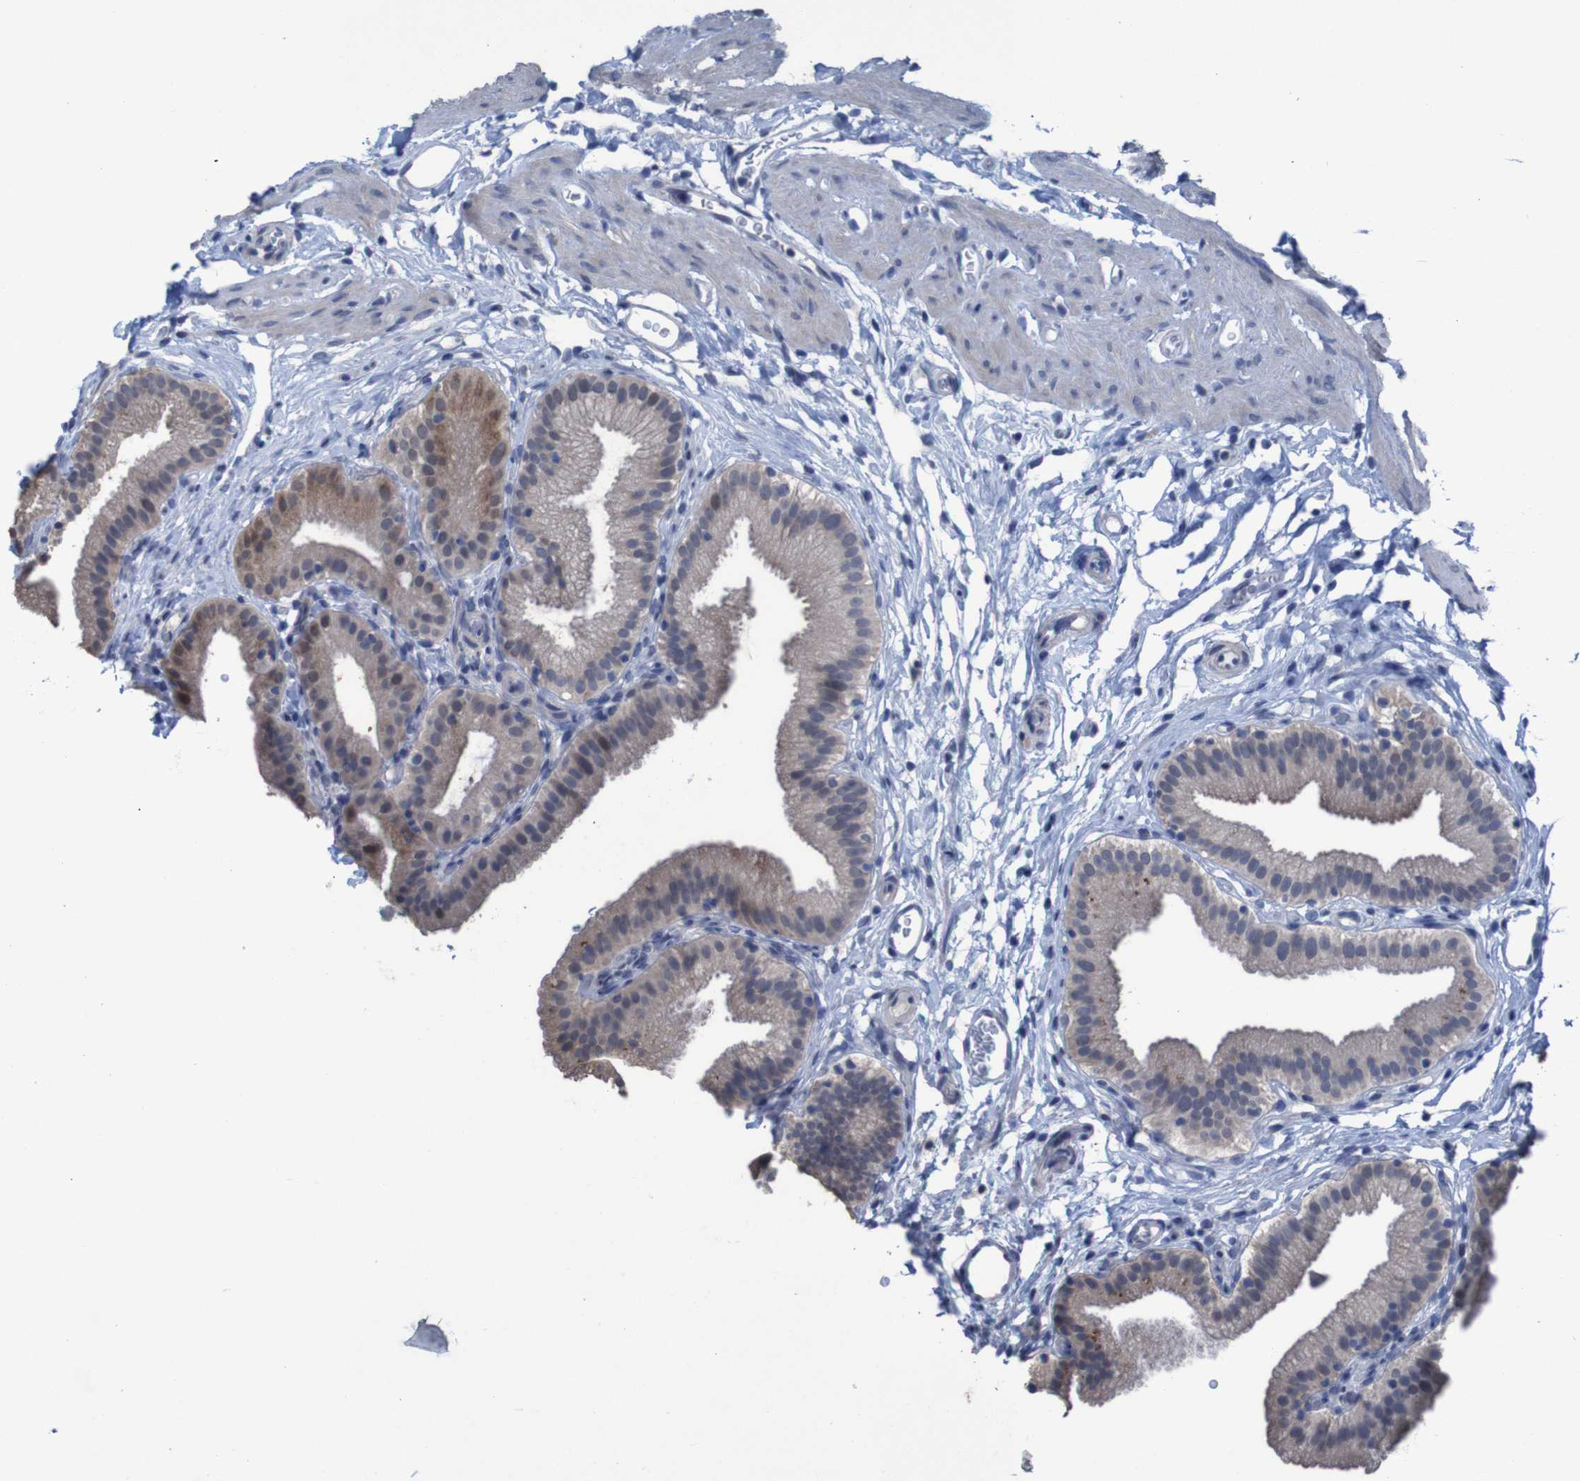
{"staining": {"intensity": "moderate", "quantity": "<25%", "location": "cytoplasmic/membranous"}, "tissue": "gallbladder", "cell_type": "Glandular cells", "image_type": "normal", "snomed": [{"axis": "morphology", "description": "Normal tissue, NOS"}, {"axis": "topography", "description": "Gallbladder"}], "caption": "This image exhibits unremarkable gallbladder stained with IHC to label a protein in brown. The cytoplasmic/membranous of glandular cells show moderate positivity for the protein. Nuclei are counter-stained blue.", "gene": "CLDN18", "patient": {"sex": "male", "age": 54}}